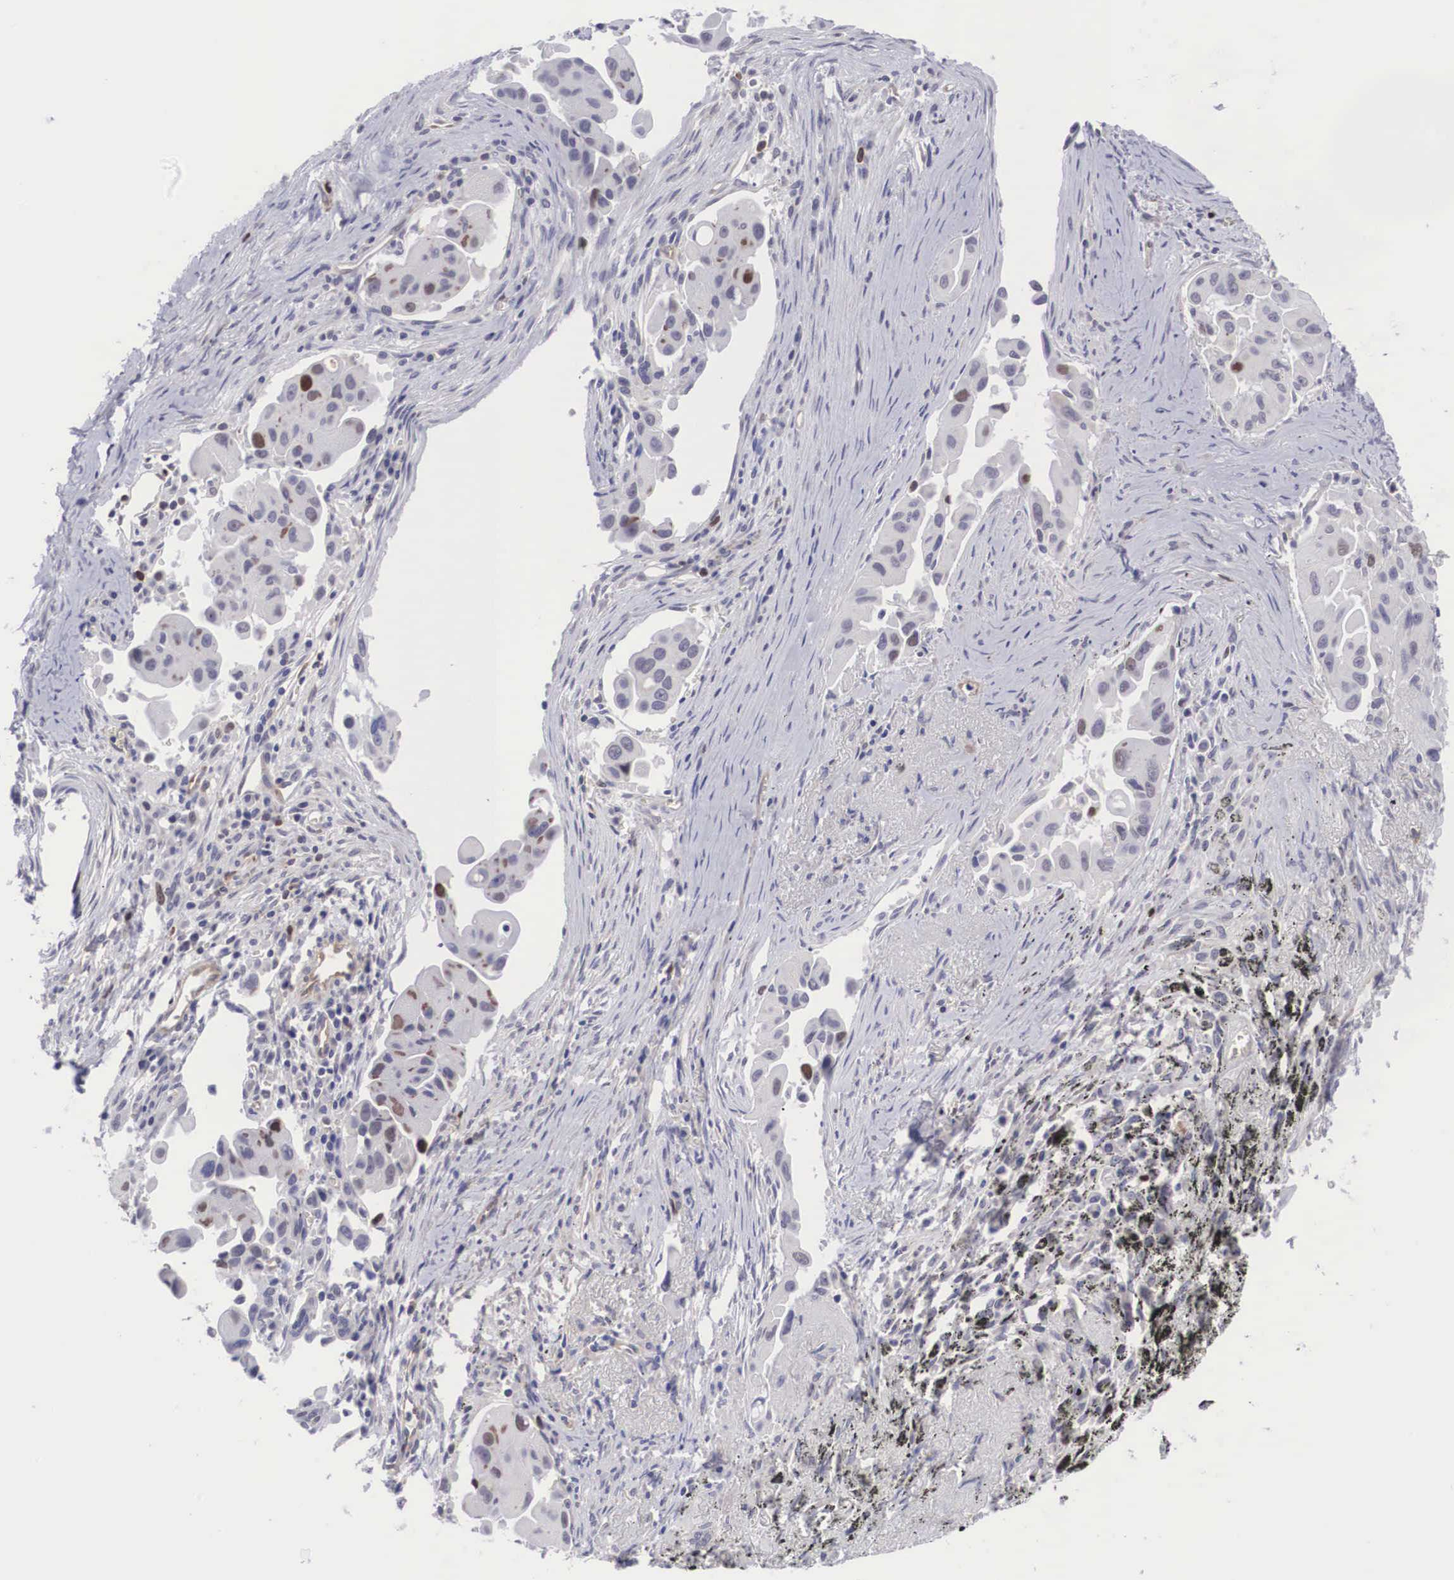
{"staining": {"intensity": "moderate", "quantity": "<25%", "location": "nuclear"}, "tissue": "lung cancer", "cell_type": "Tumor cells", "image_type": "cancer", "snomed": [{"axis": "morphology", "description": "Adenocarcinoma, NOS"}, {"axis": "topography", "description": "Lung"}], "caption": "Lung adenocarcinoma stained with a protein marker demonstrates moderate staining in tumor cells.", "gene": "MAST4", "patient": {"sex": "male", "age": 68}}